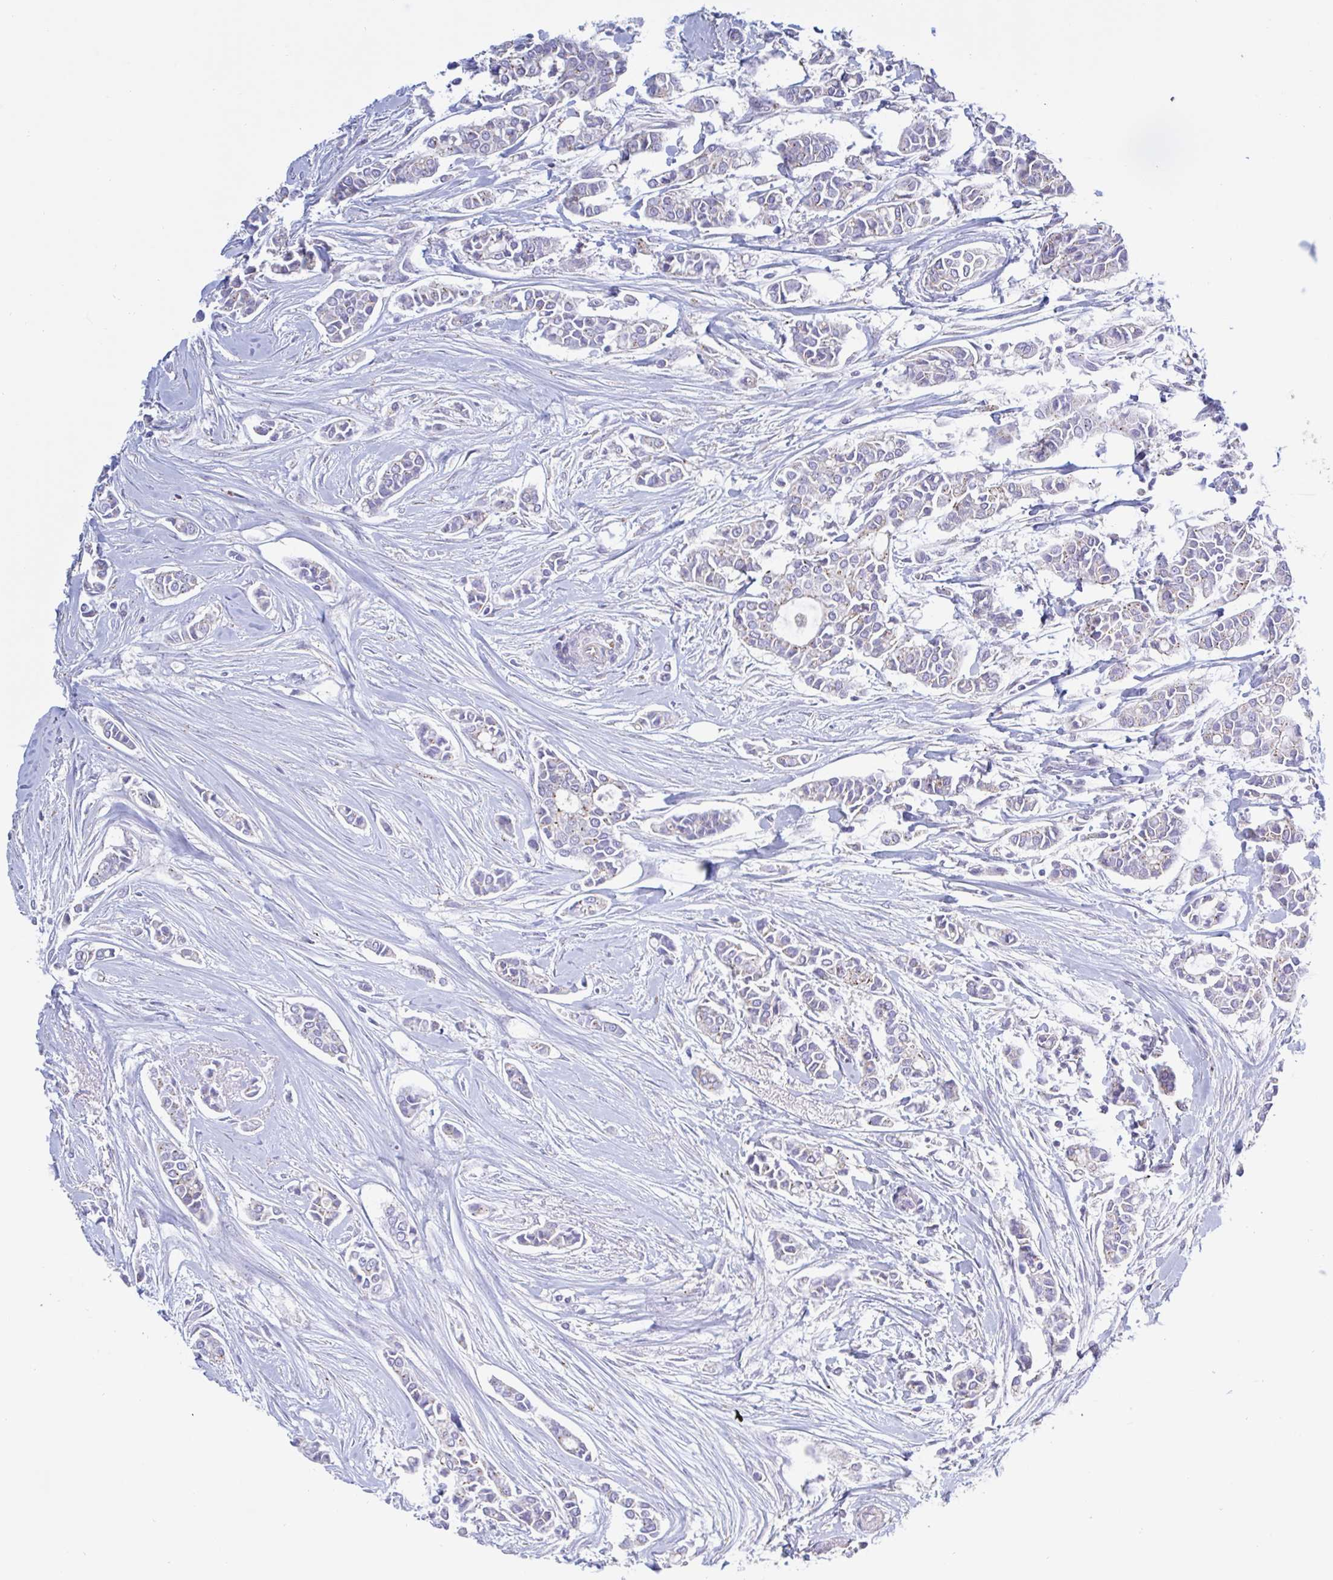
{"staining": {"intensity": "negative", "quantity": "none", "location": "none"}, "tissue": "breast cancer", "cell_type": "Tumor cells", "image_type": "cancer", "snomed": [{"axis": "morphology", "description": "Duct carcinoma"}, {"axis": "topography", "description": "Breast"}], "caption": "IHC of human breast intraductal carcinoma exhibits no staining in tumor cells.", "gene": "CHMP5", "patient": {"sex": "female", "age": 84}}